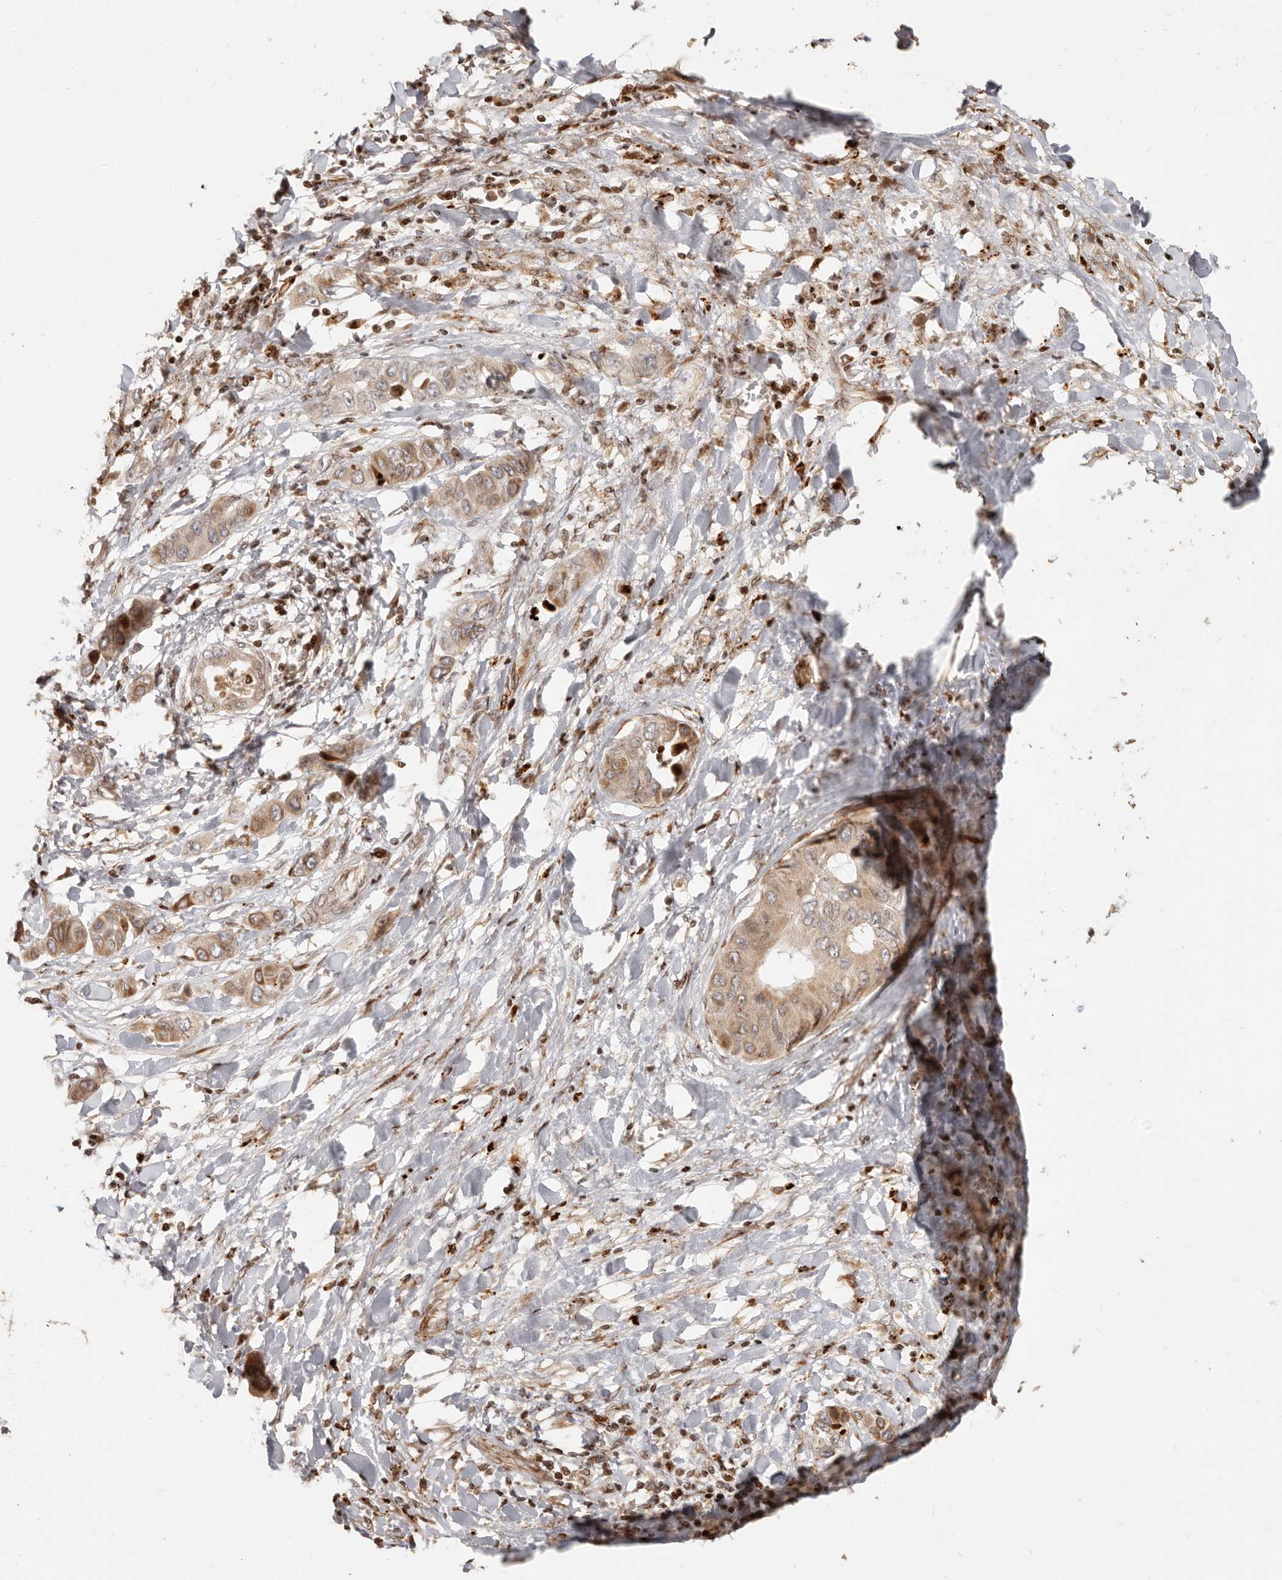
{"staining": {"intensity": "moderate", "quantity": ">75%", "location": "cytoplasmic/membranous,nuclear"}, "tissue": "liver cancer", "cell_type": "Tumor cells", "image_type": "cancer", "snomed": [{"axis": "morphology", "description": "Cholangiocarcinoma"}, {"axis": "topography", "description": "Liver"}], "caption": "Brown immunohistochemical staining in liver cancer demonstrates moderate cytoplasmic/membranous and nuclear expression in approximately >75% of tumor cells.", "gene": "TRIM4", "patient": {"sex": "female", "age": 52}}